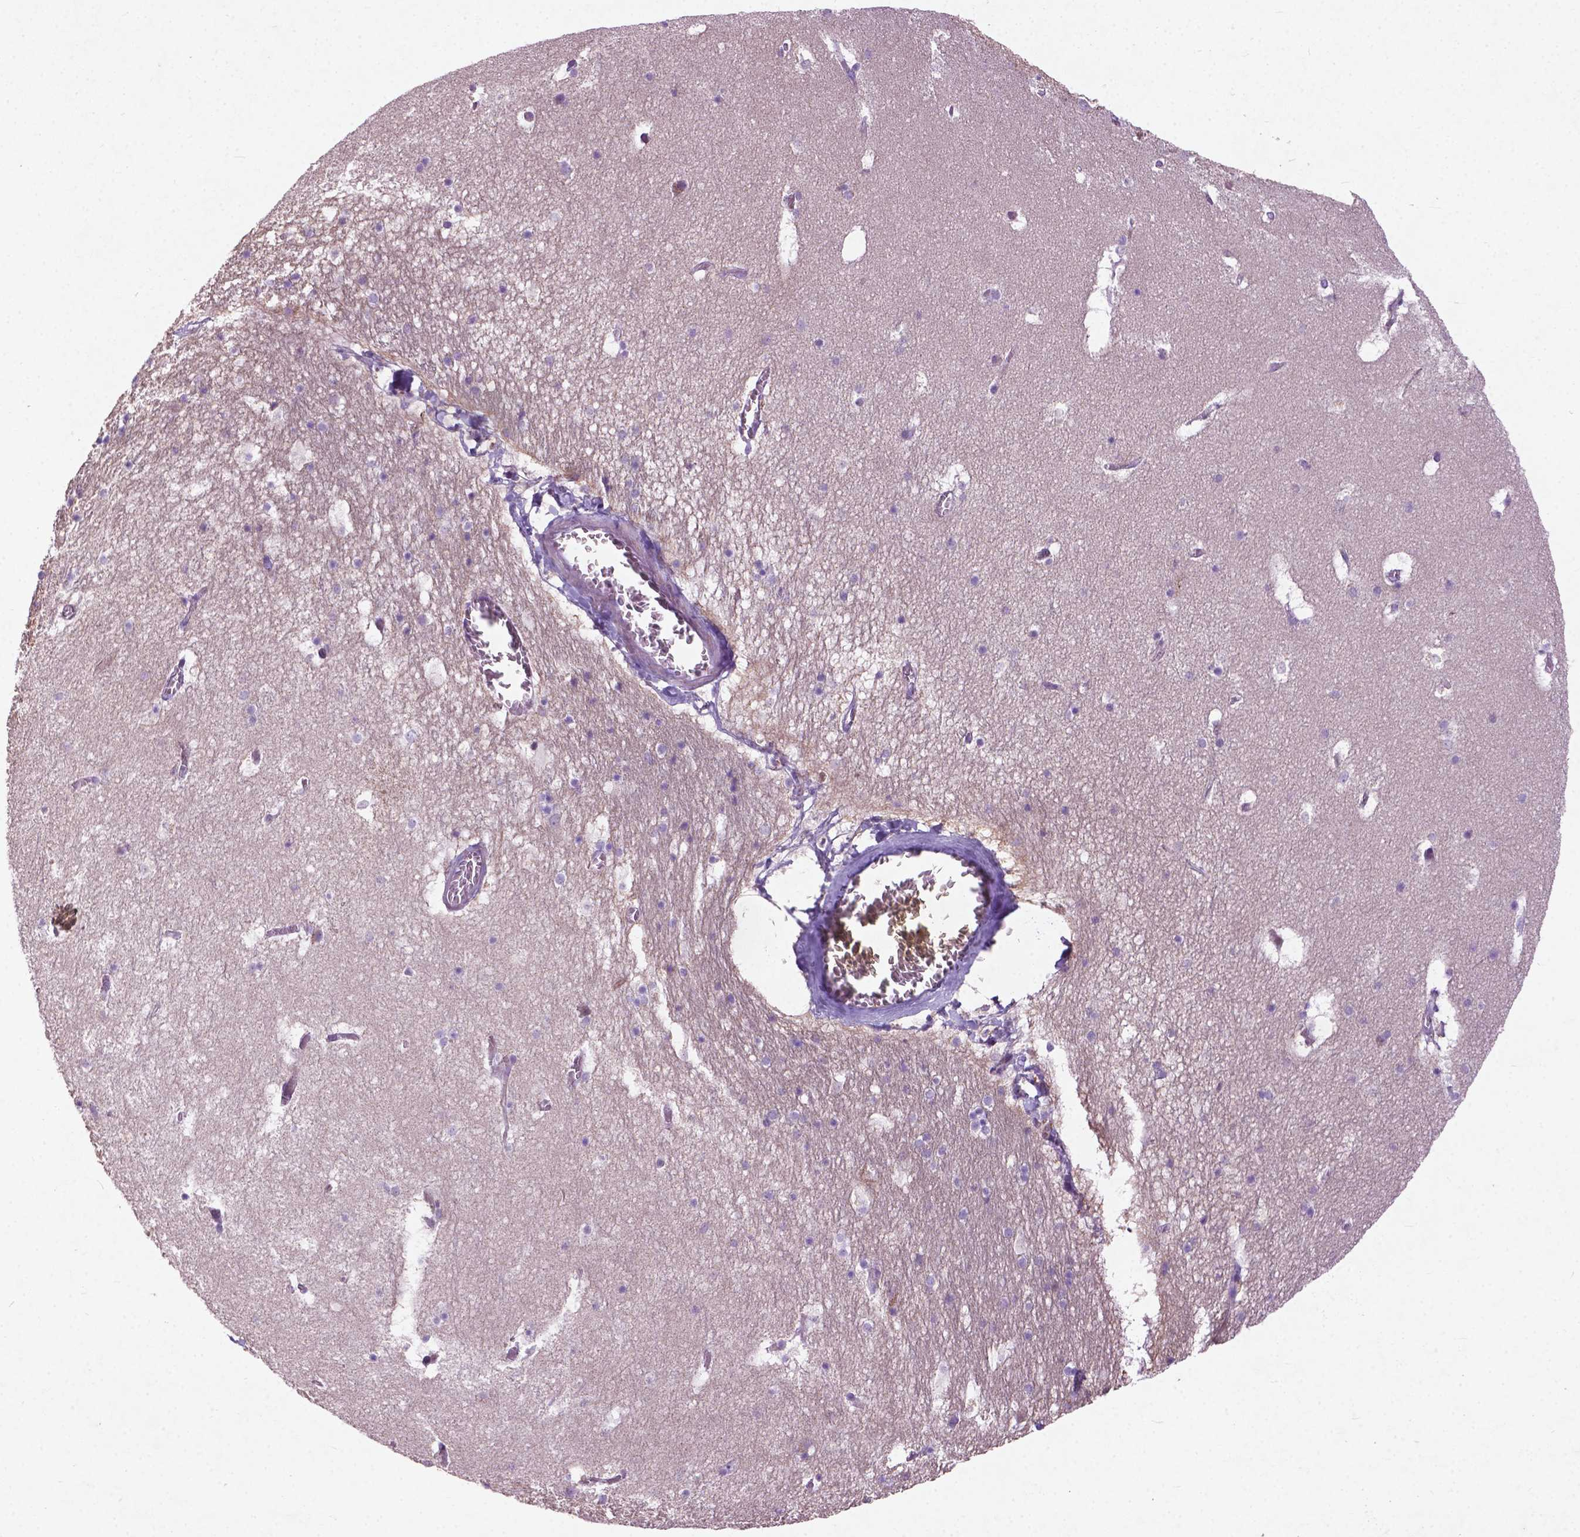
{"staining": {"intensity": "negative", "quantity": "none", "location": "none"}, "tissue": "hippocampus", "cell_type": "Glial cells", "image_type": "normal", "snomed": [{"axis": "morphology", "description": "Normal tissue, NOS"}, {"axis": "topography", "description": "Hippocampus"}], "caption": "The histopathology image exhibits no significant staining in glial cells of hippocampus. Nuclei are stained in blue.", "gene": "ATG4D", "patient": {"sex": "male", "age": 45}}